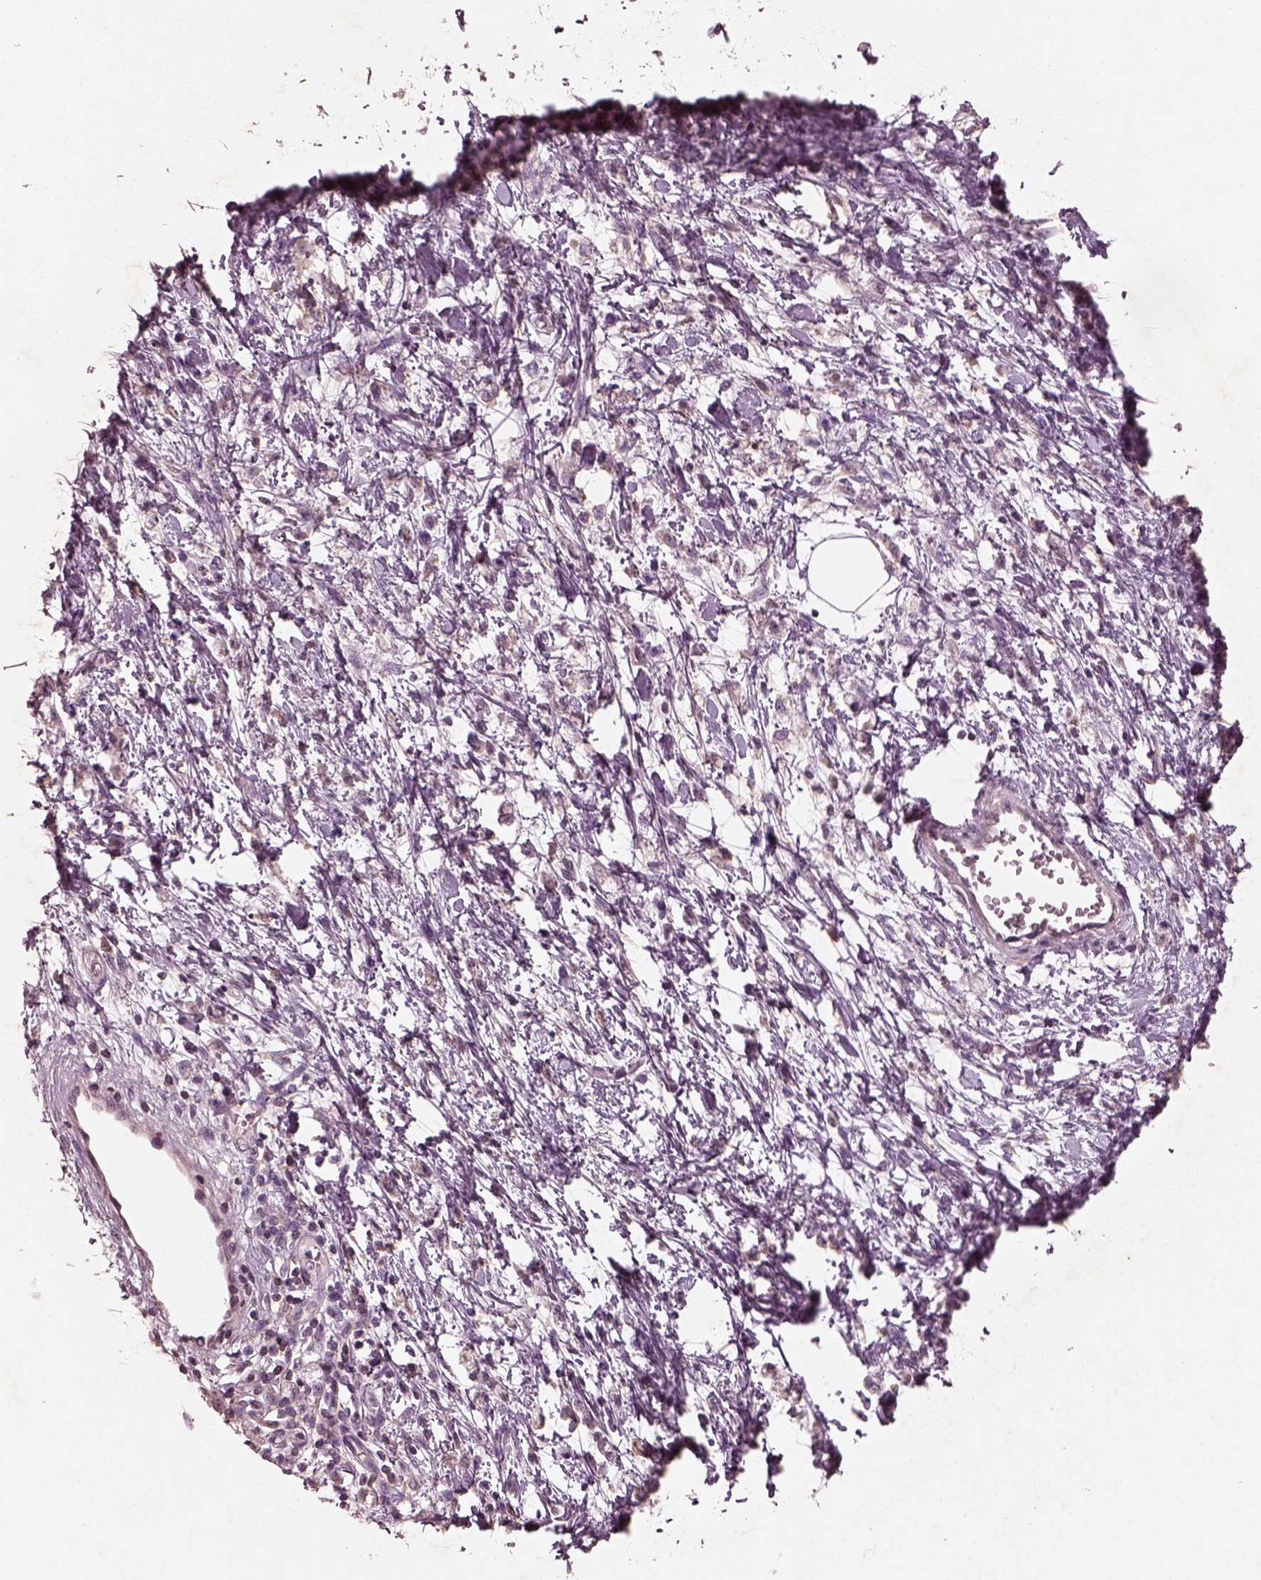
{"staining": {"intensity": "negative", "quantity": "none", "location": "none"}, "tissue": "stomach cancer", "cell_type": "Tumor cells", "image_type": "cancer", "snomed": [{"axis": "morphology", "description": "Adenocarcinoma, NOS"}, {"axis": "topography", "description": "Stomach"}], "caption": "Tumor cells show no significant positivity in stomach cancer.", "gene": "FRRS1L", "patient": {"sex": "female", "age": 60}}